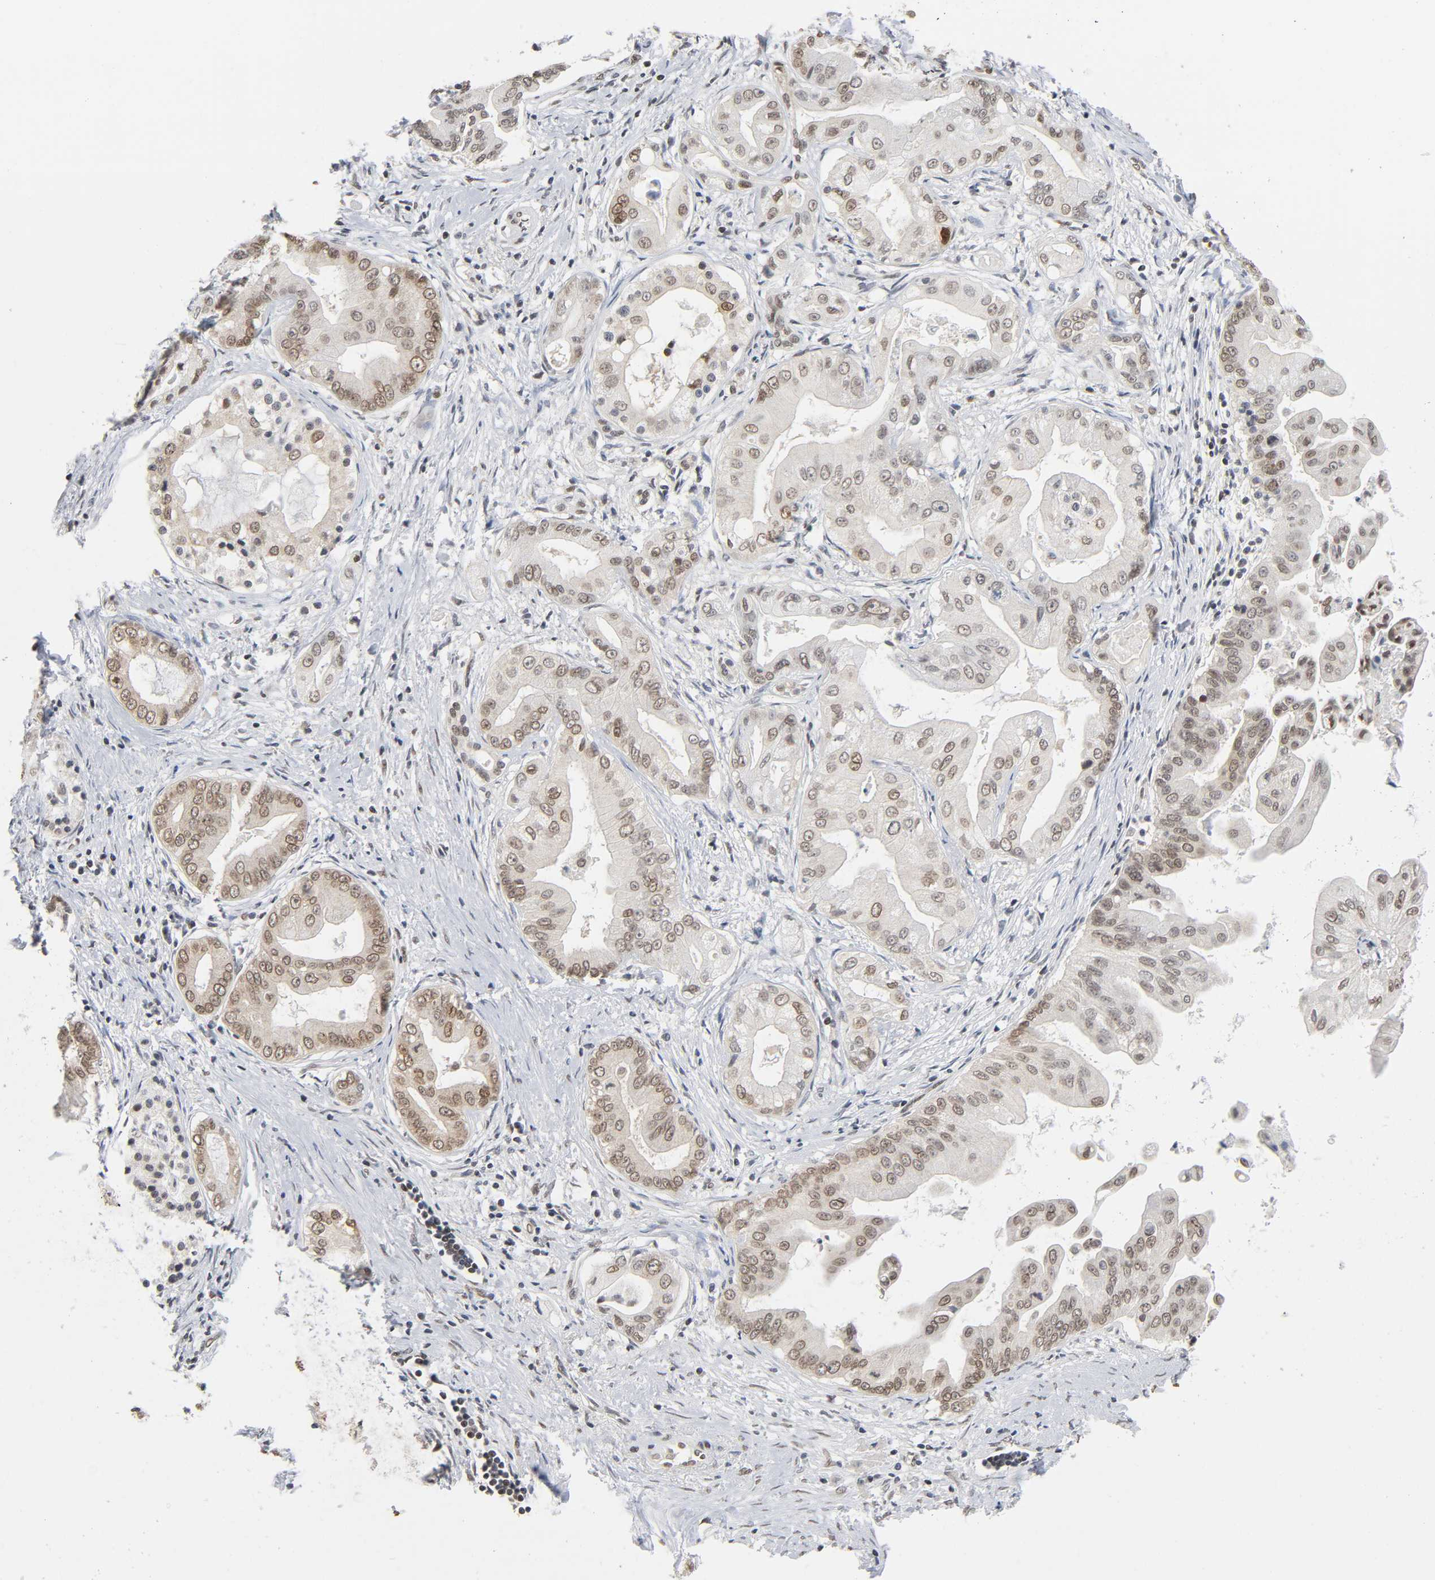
{"staining": {"intensity": "moderate", "quantity": ">75%", "location": "nuclear"}, "tissue": "pancreatic cancer", "cell_type": "Tumor cells", "image_type": "cancer", "snomed": [{"axis": "morphology", "description": "Adenocarcinoma, NOS"}, {"axis": "topography", "description": "Pancreas"}], "caption": "Tumor cells show medium levels of moderate nuclear staining in approximately >75% of cells in human pancreatic adenocarcinoma. The staining is performed using DAB brown chromogen to label protein expression. The nuclei are counter-stained blue using hematoxylin.", "gene": "SUMO1", "patient": {"sex": "female", "age": 75}}